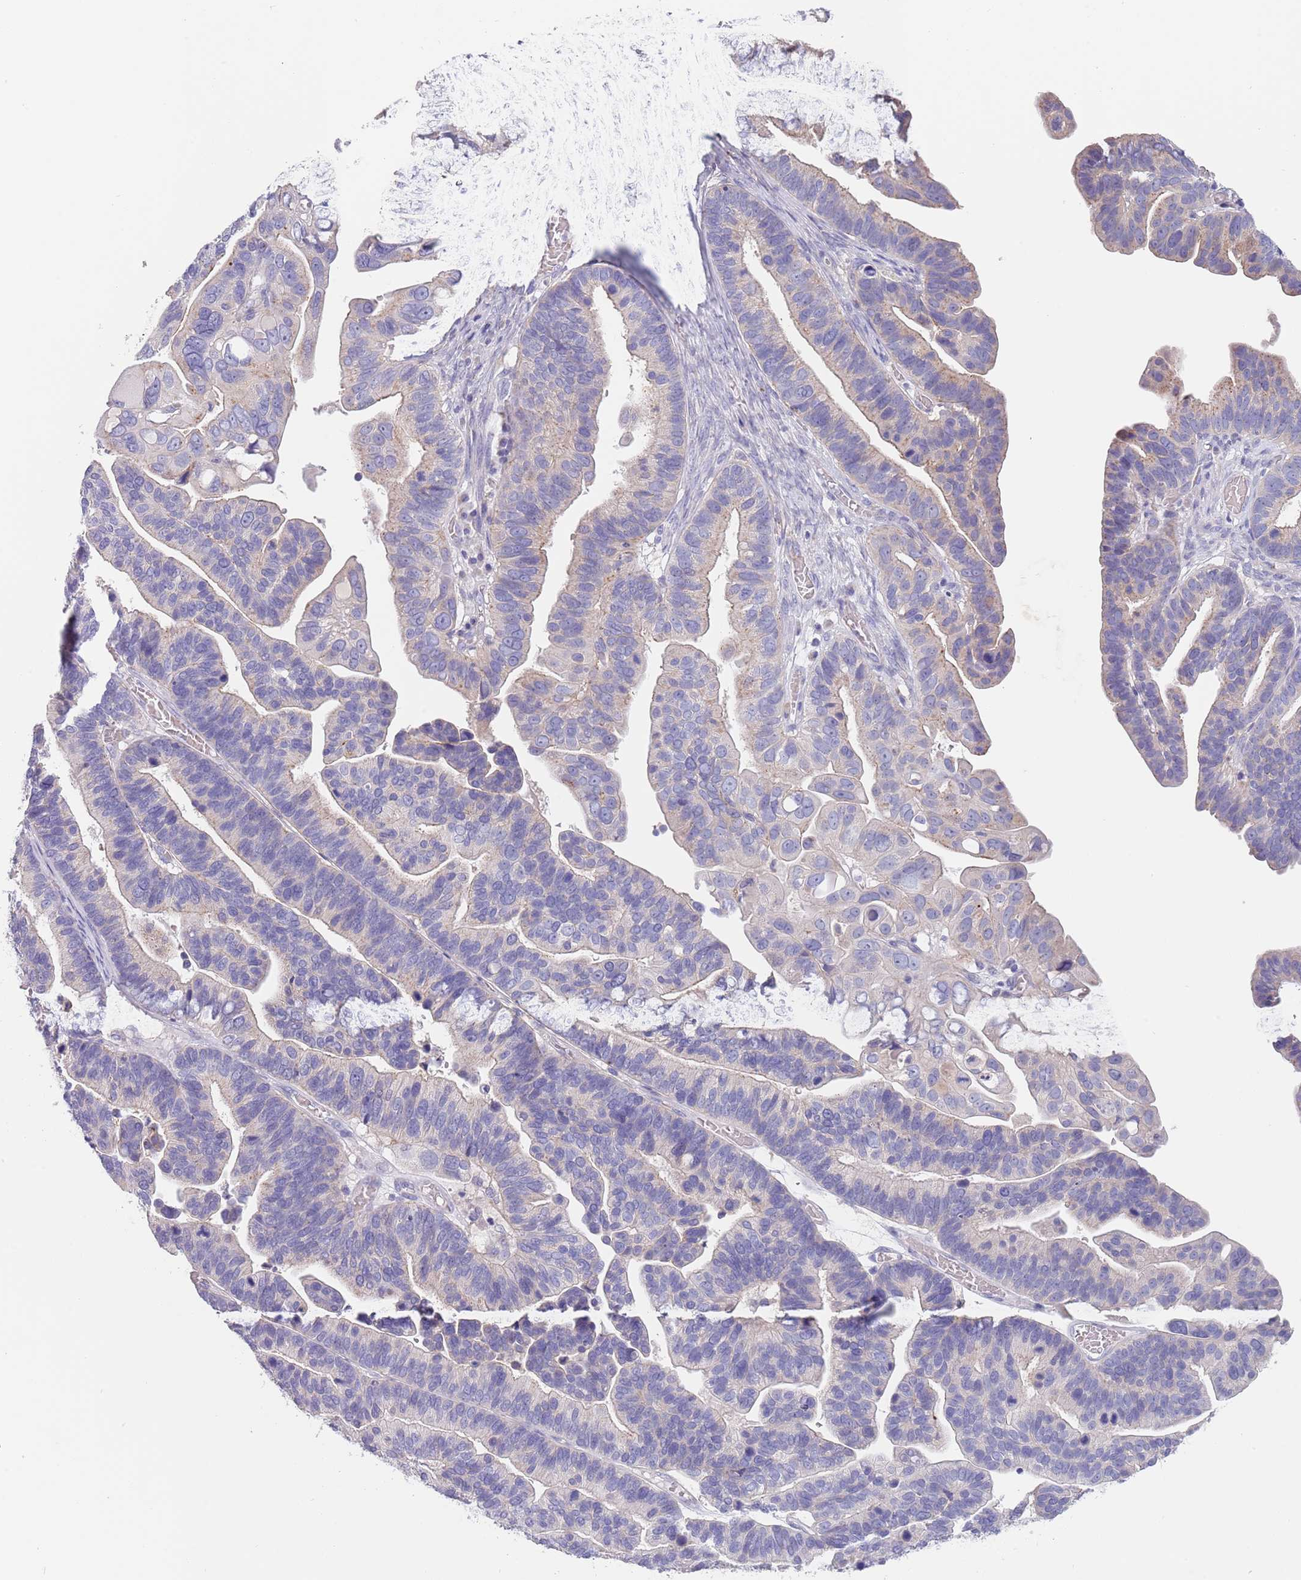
{"staining": {"intensity": "negative", "quantity": "none", "location": "none"}, "tissue": "ovarian cancer", "cell_type": "Tumor cells", "image_type": "cancer", "snomed": [{"axis": "morphology", "description": "Cystadenocarcinoma, serous, NOS"}, {"axis": "topography", "description": "Ovary"}], "caption": "Micrograph shows no protein staining in tumor cells of ovarian cancer (serous cystadenocarcinoma) tissue. (Brightfield microscopy of DAB IHC at high magnification).", "gene": "MAN1C1", "patient": {"sex": "female", "age": 56}}